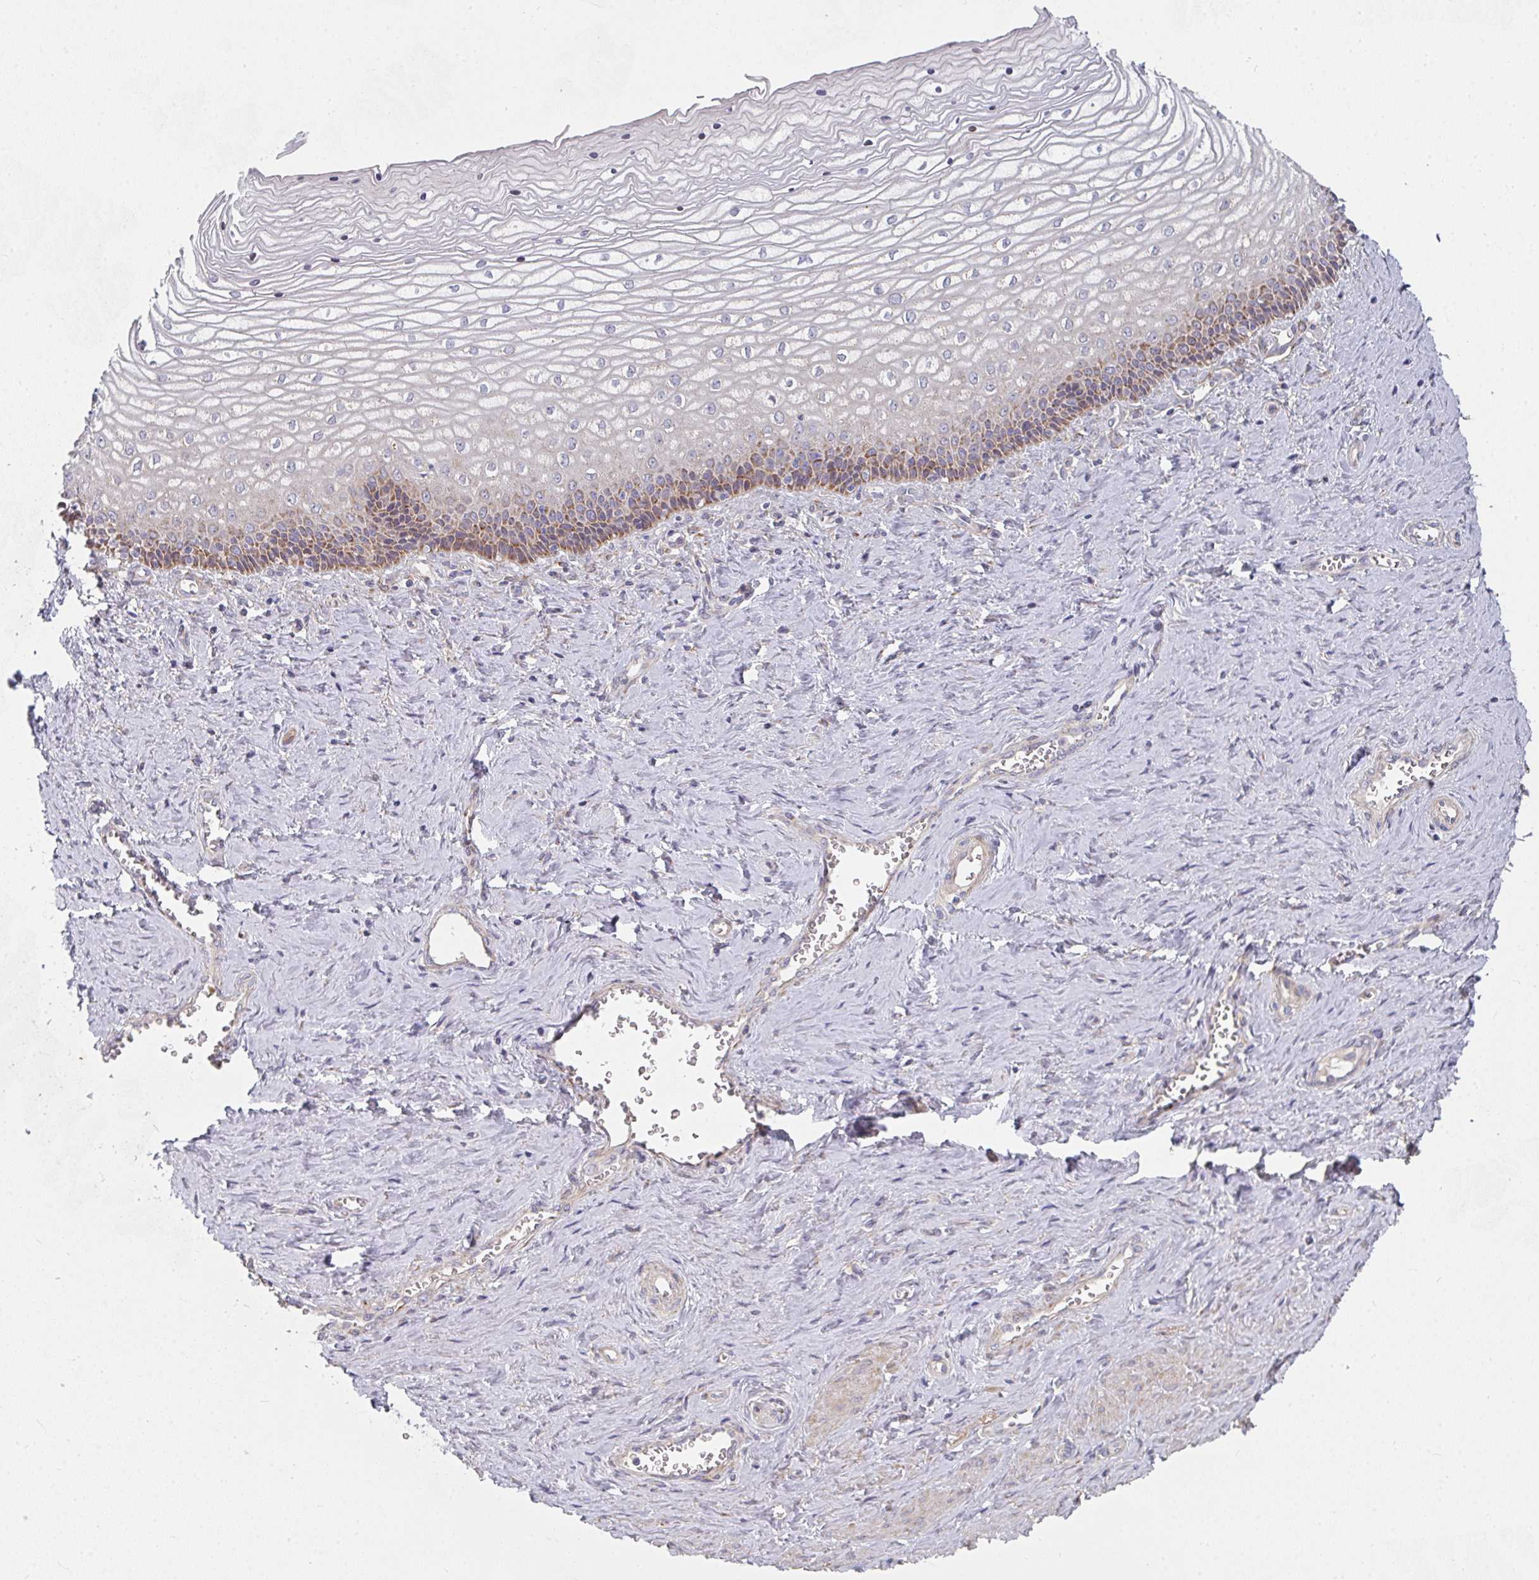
{"staining": {"intensity": "moderate", "quantity": "25%-75%", "location": "cytoplasmic/membranous"}, "tissue": "vagina", "cell_type": "Squamous epithelial cells", "image_type": "normal", "snomed": [{"axis": "morphology", "description": "Normal tissue, NOS"}, {"axis": "topography", "description": "Vagina"}], "caption": "Immunohistochemistry image of benign human vagina stained for a protein (brown), which demonstrates medium levels of moderate cytoplasmic/membranous expression in approximately 25%-75% of squamous epithelial cells.", "gene": "RHEBL1", "patient": {"sex": "female", "age": 45}}